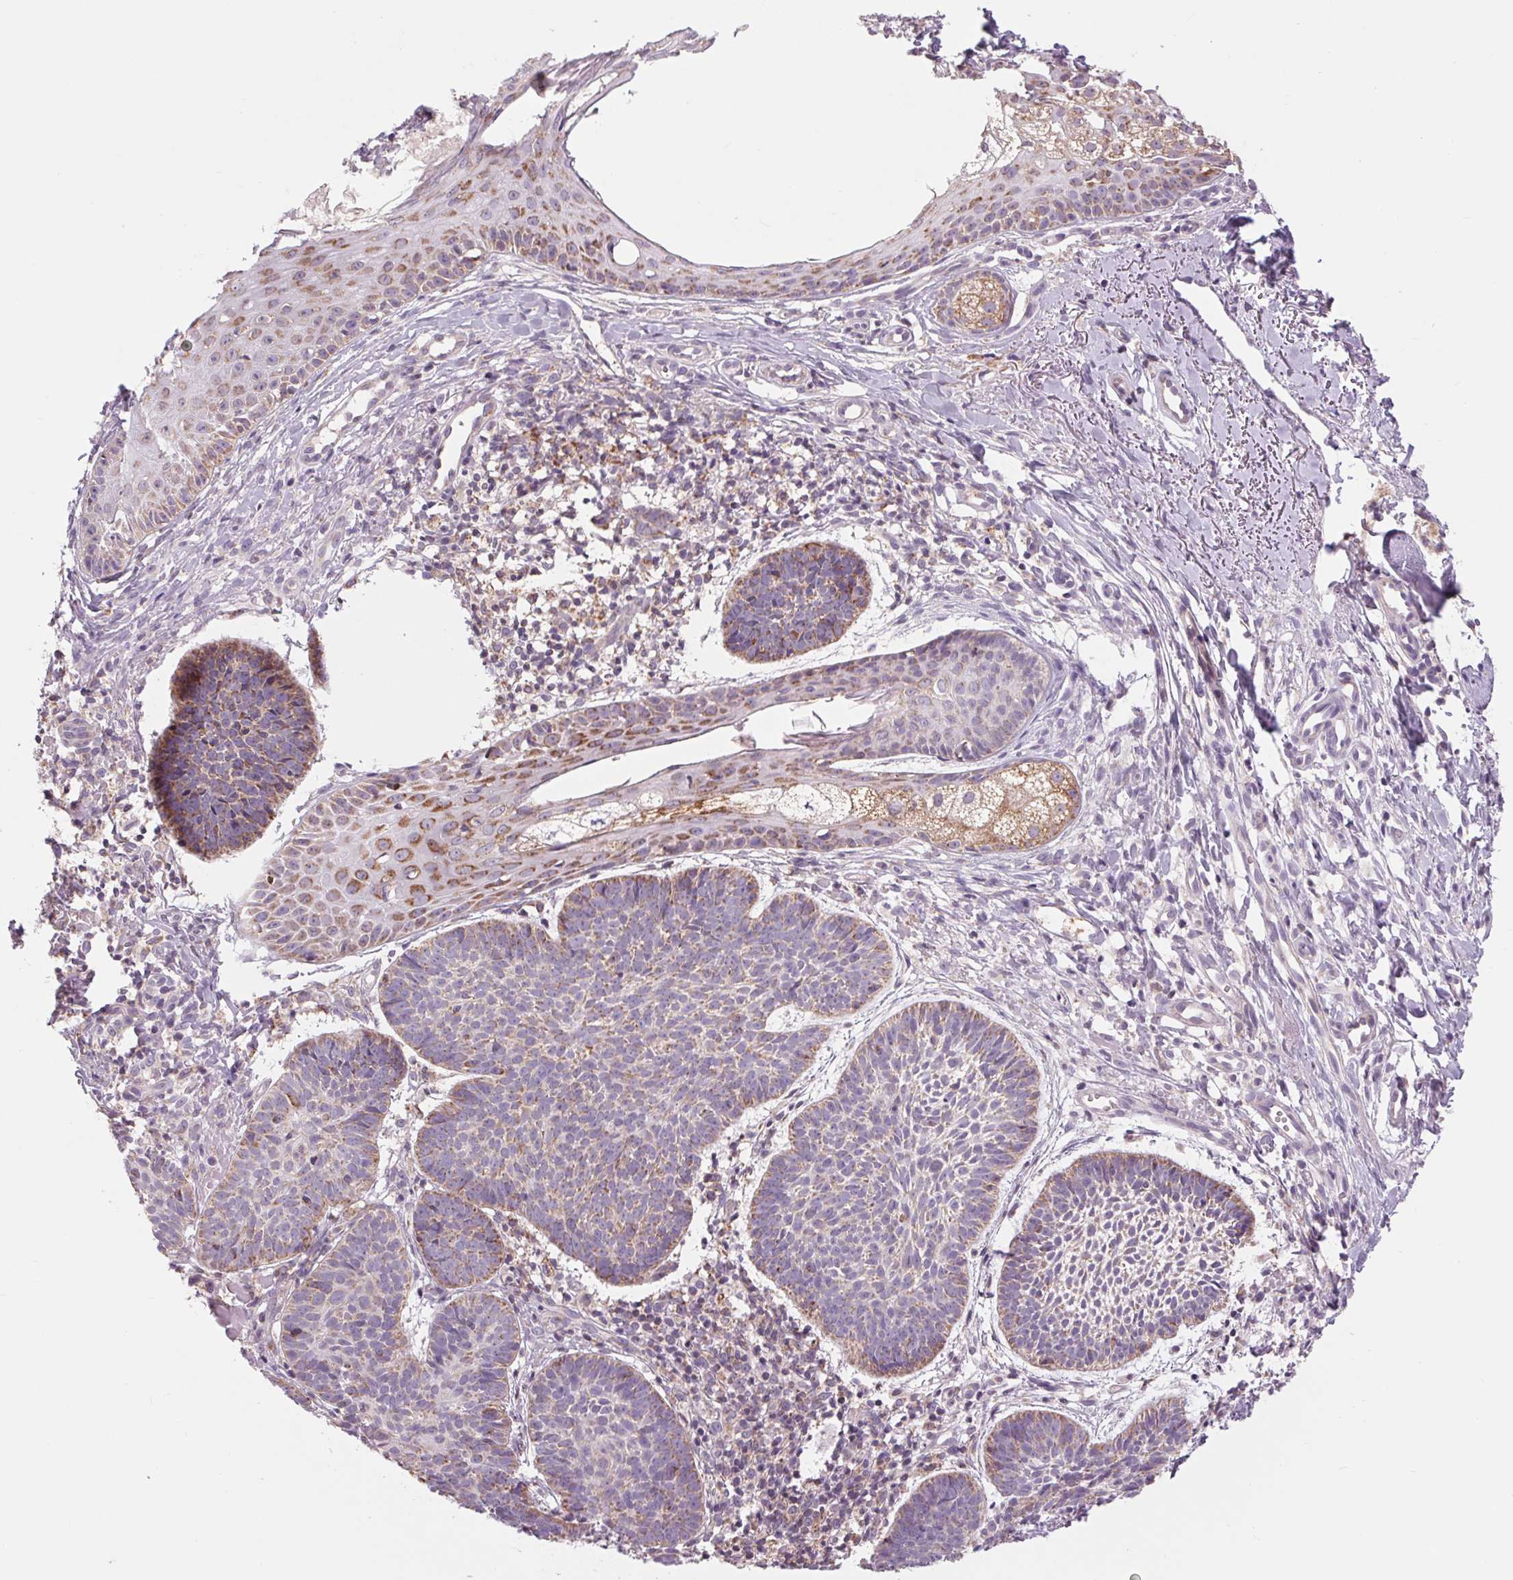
{"staining": {"intensity": "weak", "quantity": "25%-75%", "location": "cytoplasmic/membranous"}, "tissue": "skin cancer", "cell_type": "Tumor cells", "image_type": "cancer", "snomed": [{"axis": "morphology", "description": "Basal cell carcinoma"}, {"axis": "topography", "description": "Skin"}], "caption": "Protein staining by immunohistochemistry exhibits weak cytoplasmic/membranous expression in approximately 25%-75% of tumor cells in skin basal cell carcinoma.", "gene": "COX6A1", "patient": {"sex": "male", "age": 72}}